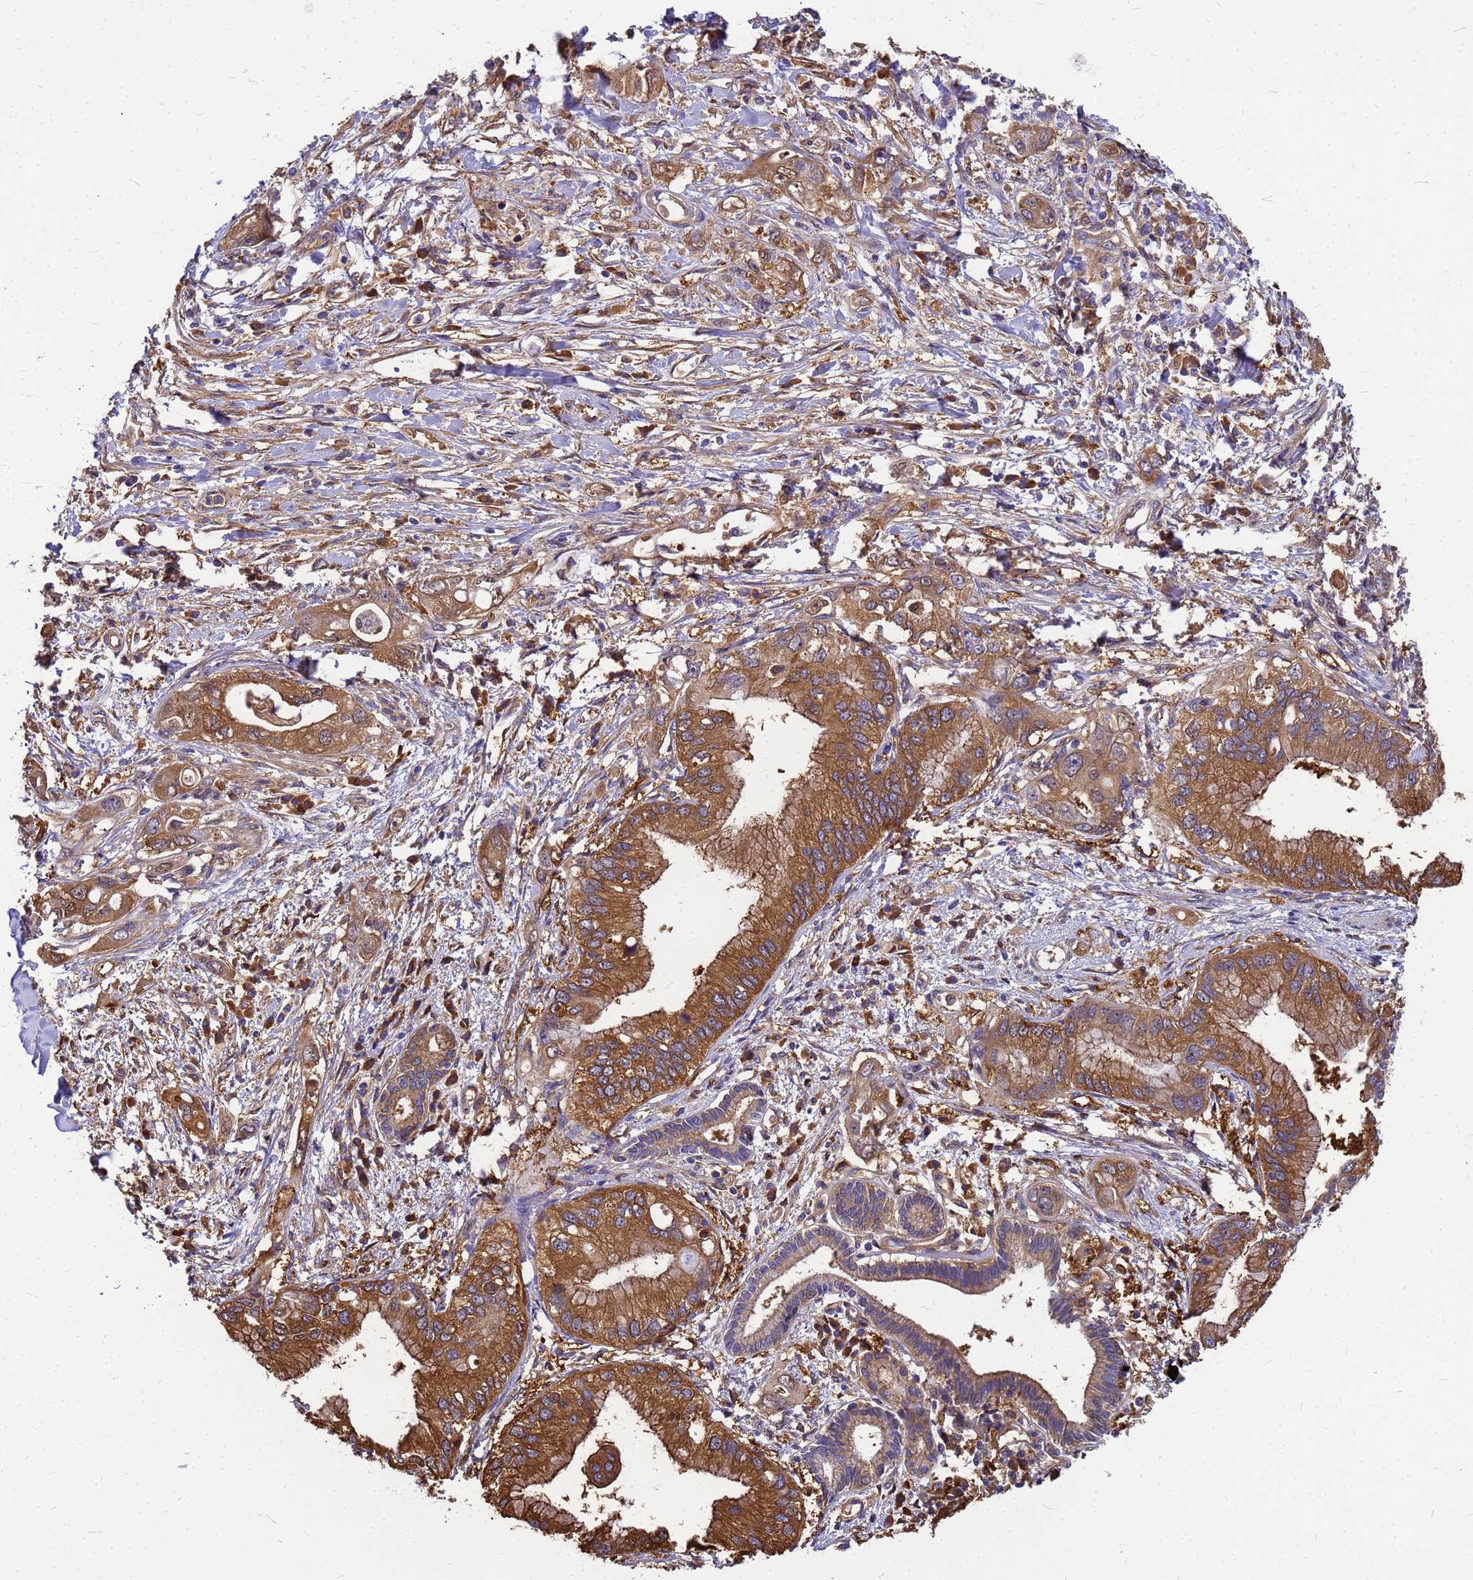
{"staining": {"intensity": "moderate", "quantity": ">75%", "location": "cytoplasmic/membranous"}, "tissue": "pancreatic cancer", "cell_type": "Tumor cells", "image_type": "cancer", "snomed": [{"axis": "morphology", "description": "Inflammation, NOS"}, {"axis": "morphology", "description": "Adenocarcinoma, NOS"}, {"axis": "topography", "description": "Pancreas"}], "caption": "The histopathology image exhibits a brown stain indicating the presence of a protein in the cytoplasmic/membranous of tumor cells in adenocarcinoma (pancreatic).", "gene": "GID4", "patient": {"sex": "female", "age": 56}}